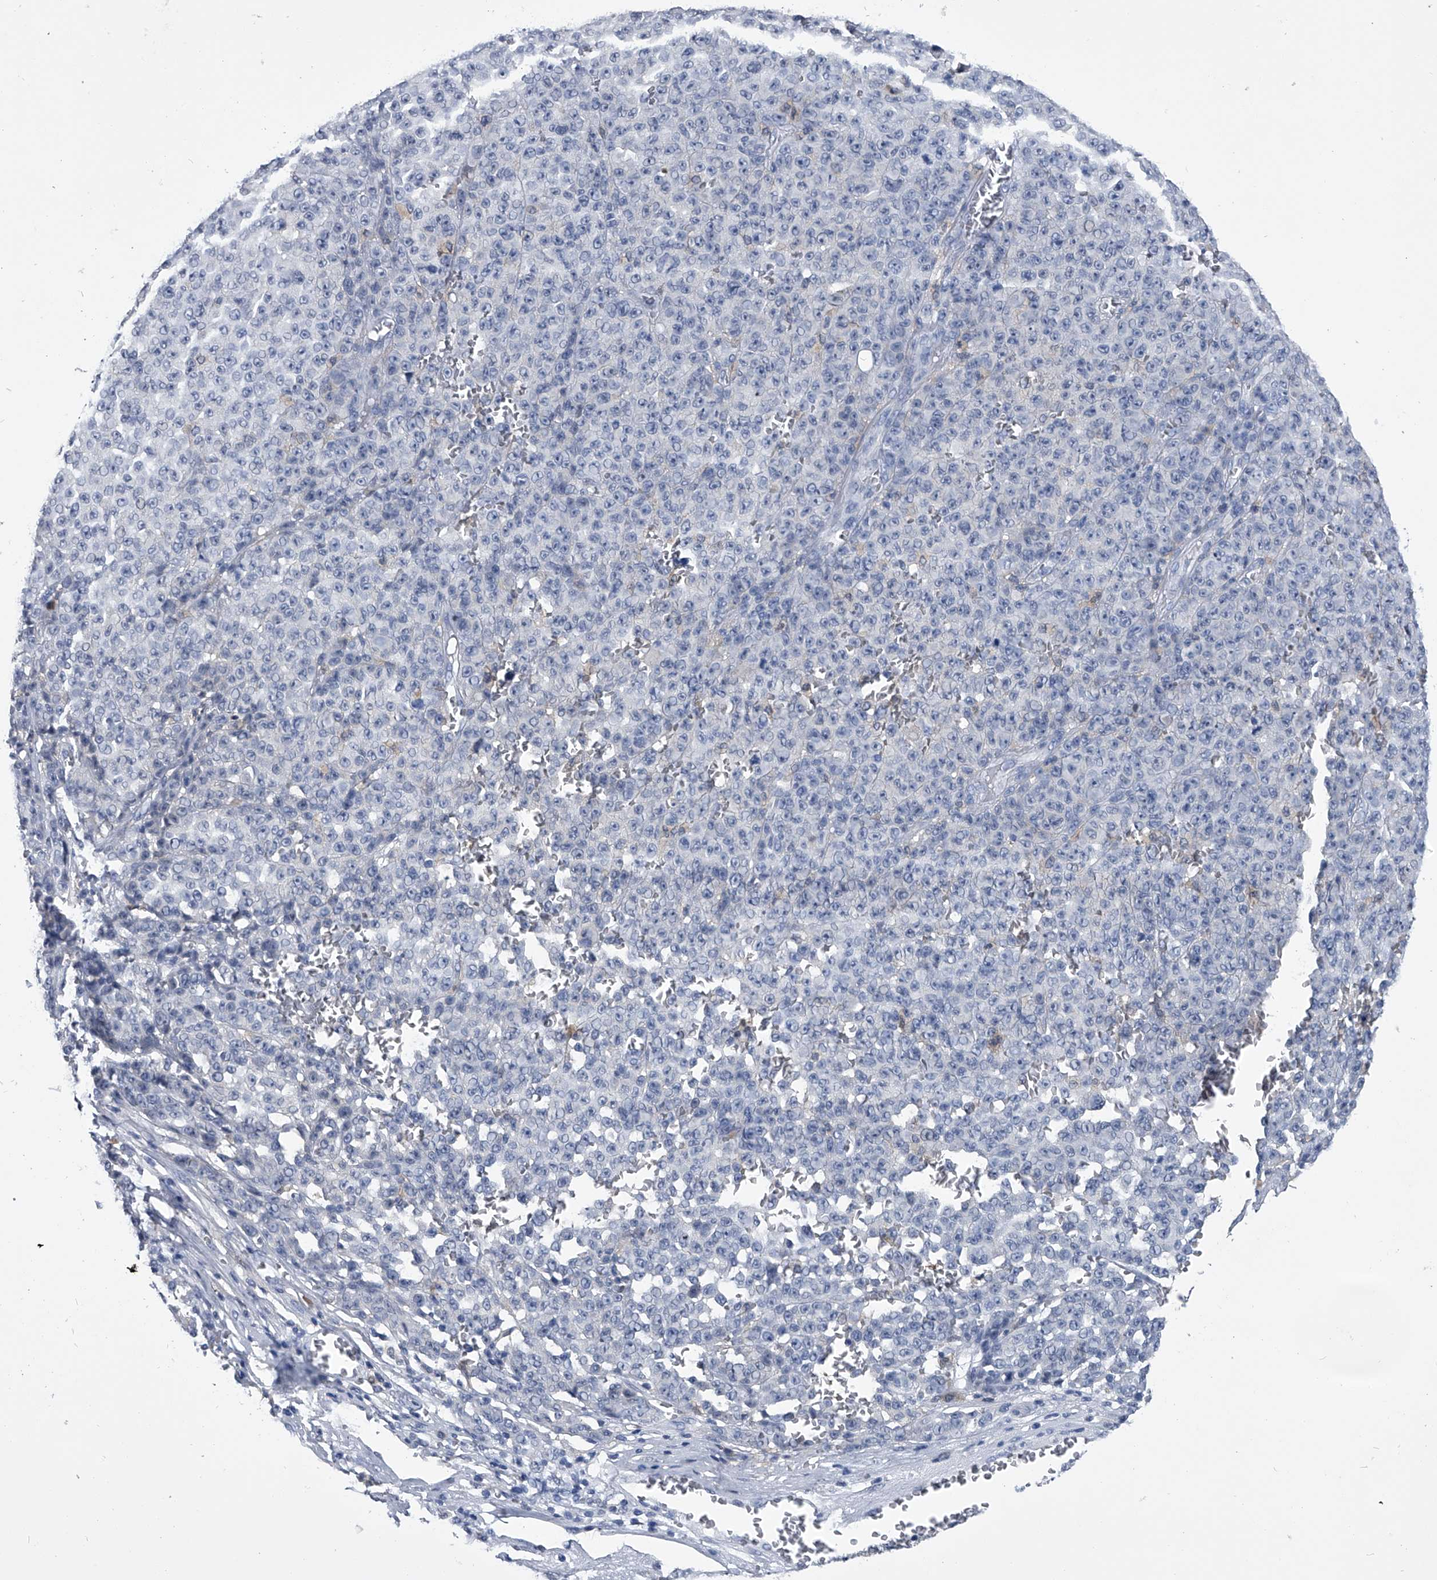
{"staining": {"intensity": "negative", "quantity": "none", "location": "none"}, "tissue": "melanoma", "cell_type": "Tumor cells", "image_type": "cancer", "snomed": [{"axis": "morphology", "description": "Malignant melanoma, NOS"}, {"axis": "topography", "description": "Skin"}], "caption": "Tumor cells are negative for brown protein staining in malignant melanoma.", "gene": "PDXK", "patient": {"sex": "female", "age": 82}}